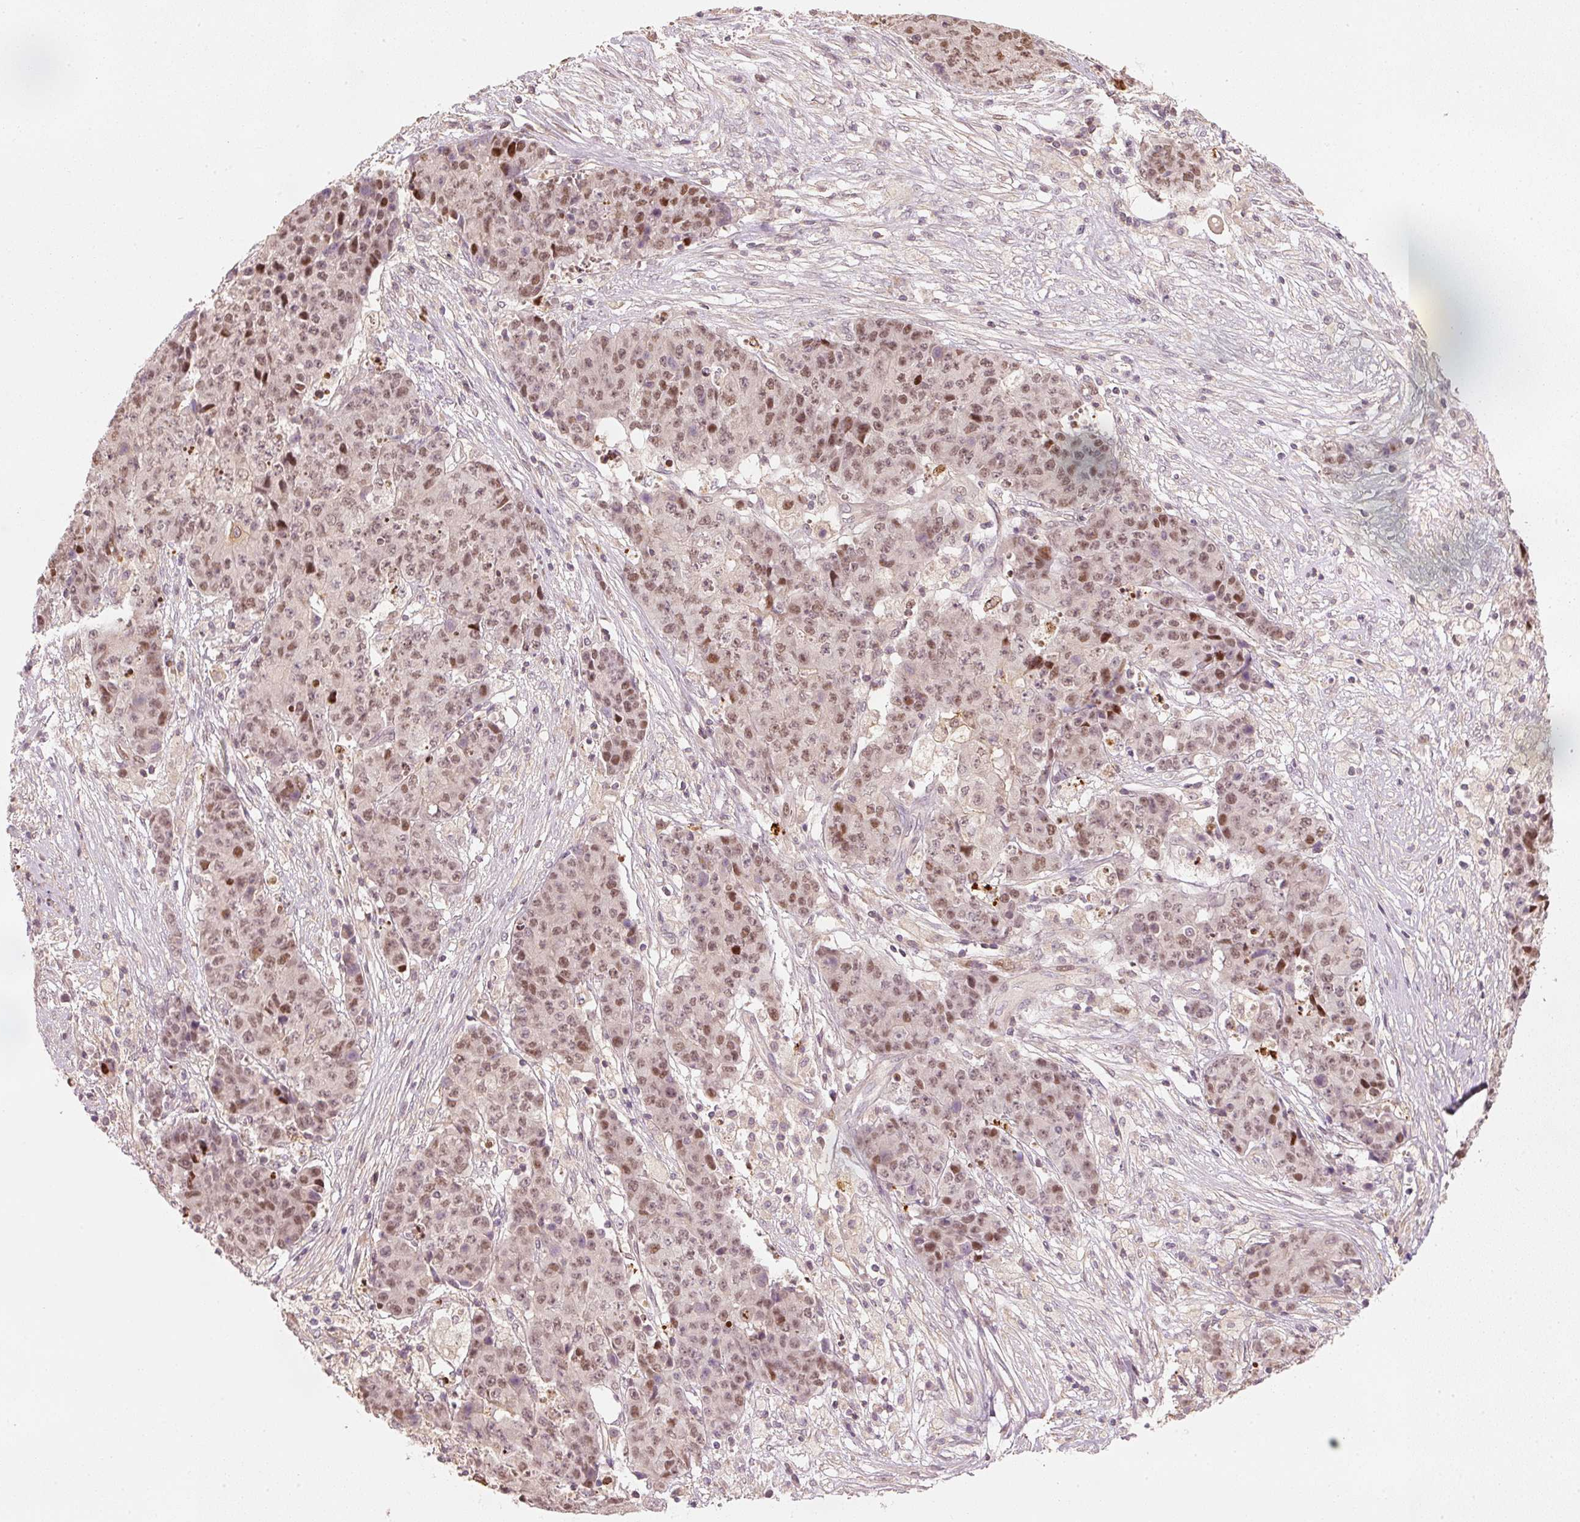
{"staining": {"intensity": "moderate", "quantity": ">75%", "location": "nuclear"}, "tissue": "ovarian cancer", "cell_type": "Tumor cells", "image_type": "cancer", "snomed": [{"axis": "morphology", "description": "Carcinoma, endometroid"}, {"axis": "topography", "description": "Ovary"}], "caption": "Moderate nuclear staining is appreciated in approximately >75% of tumor cells in ovarian cancer (endometroid carcinoma).", "gene": "TREX2", "patient": {"sex": "female", "age": 42}}